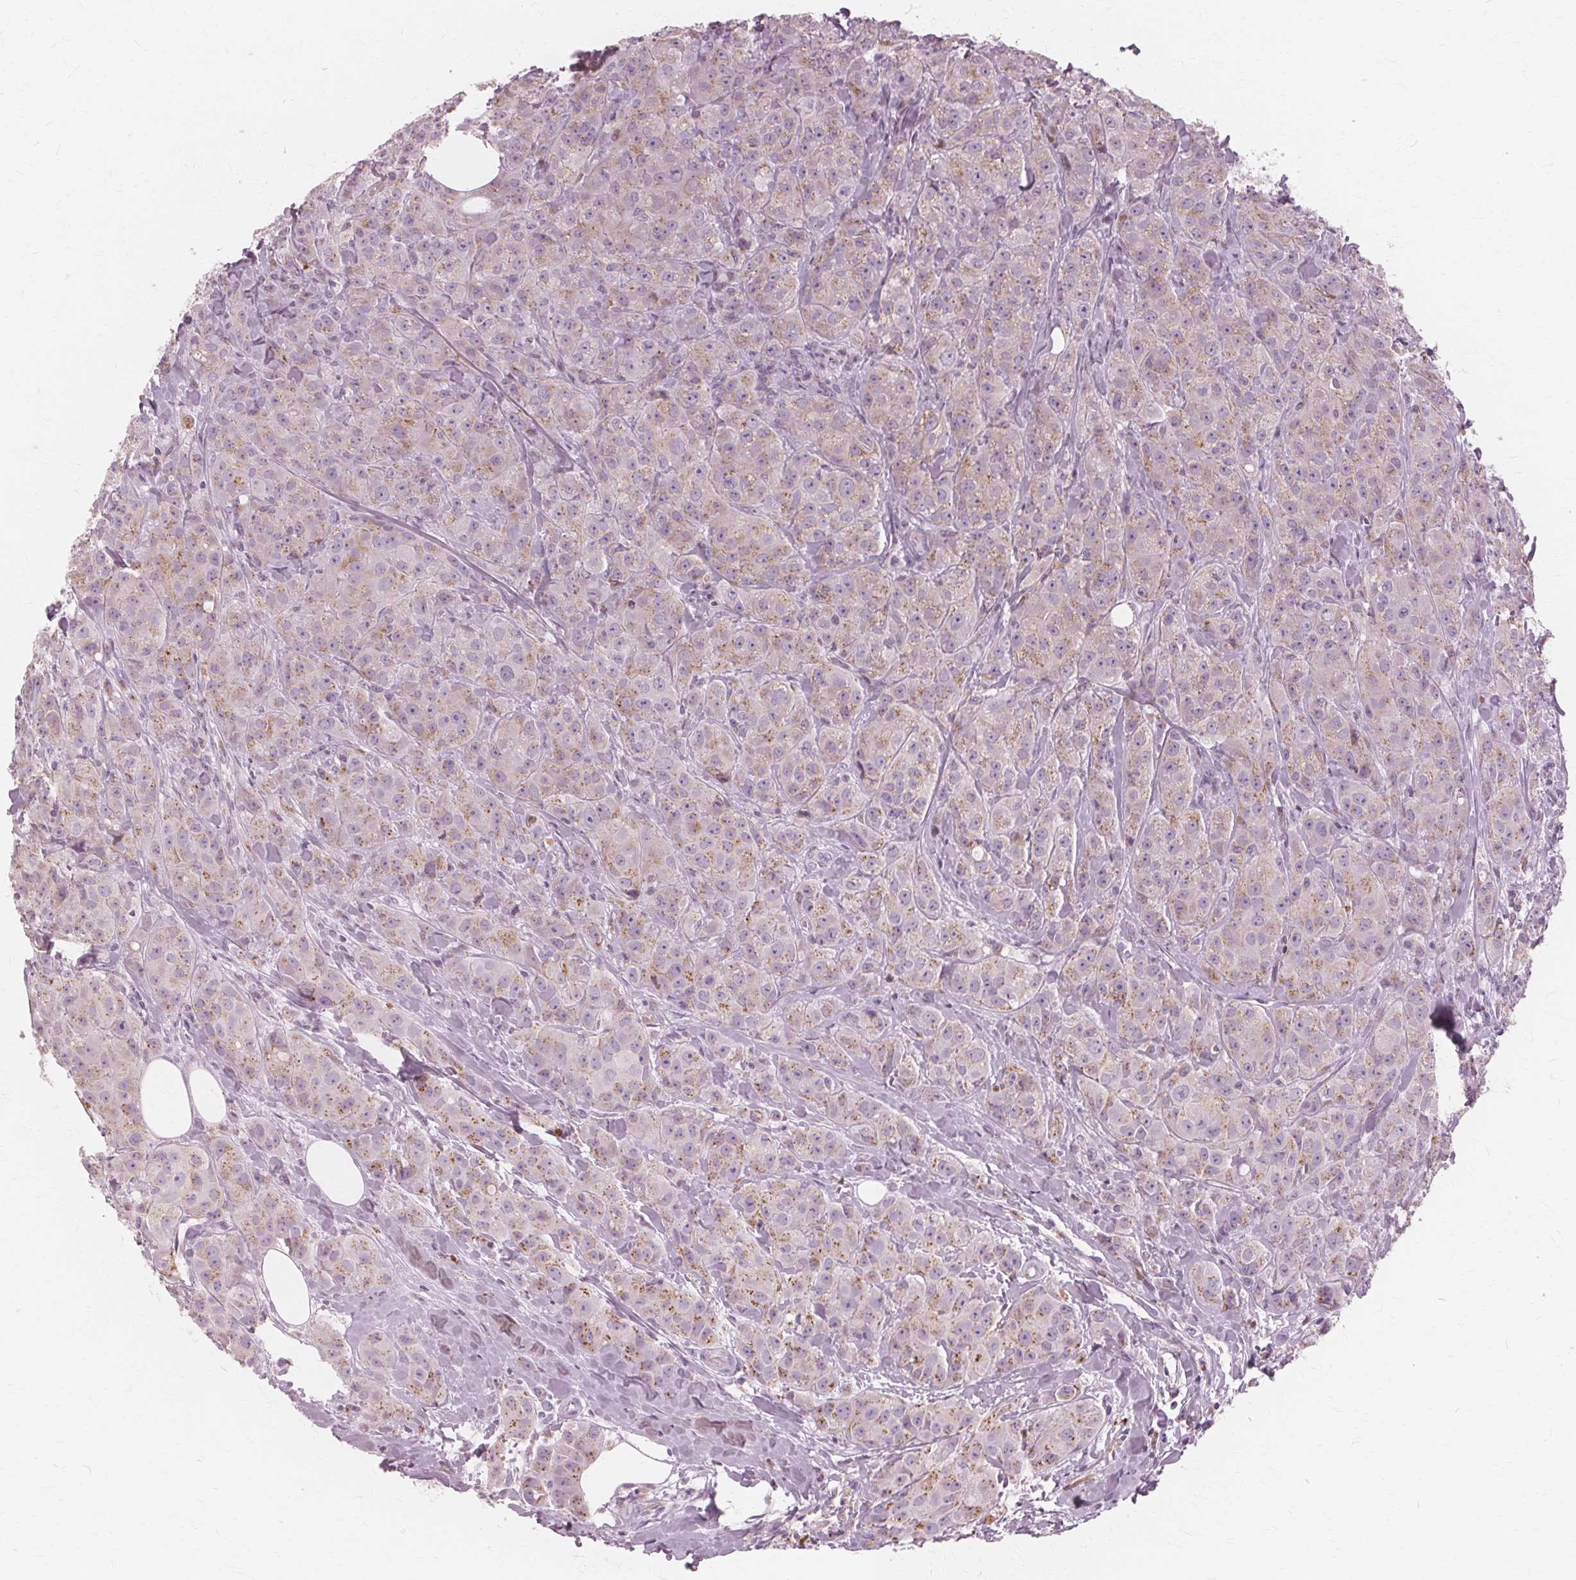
{"staining": {"intensity": "weak", "quantity": "25%-75%", "location": "cytoplasmic/membranous"}, "tissue": "breast cancer", "cell_type": "Tumor cells", "image_type": "cancer", "snomed": [{"axis": "morphology", "description": "Duct carcinoma"}, {"axis": "topography", "description": "Breast"}], "caption": "Protein analysis of breast cancer (invasive ductal carcinoma) tissue demonstrates weak cytoplasmic/membranous positivity in approximately 25%-75% of tumor cells. The protein of interest is stained brown, and the nuclei are stained in blue (DAB (3,3'-diaminobenzidine) IHC with brightfield microscopy, high magnification).", "gene": "DNASE2", "patient": {"sex": "female", "age": 43}}